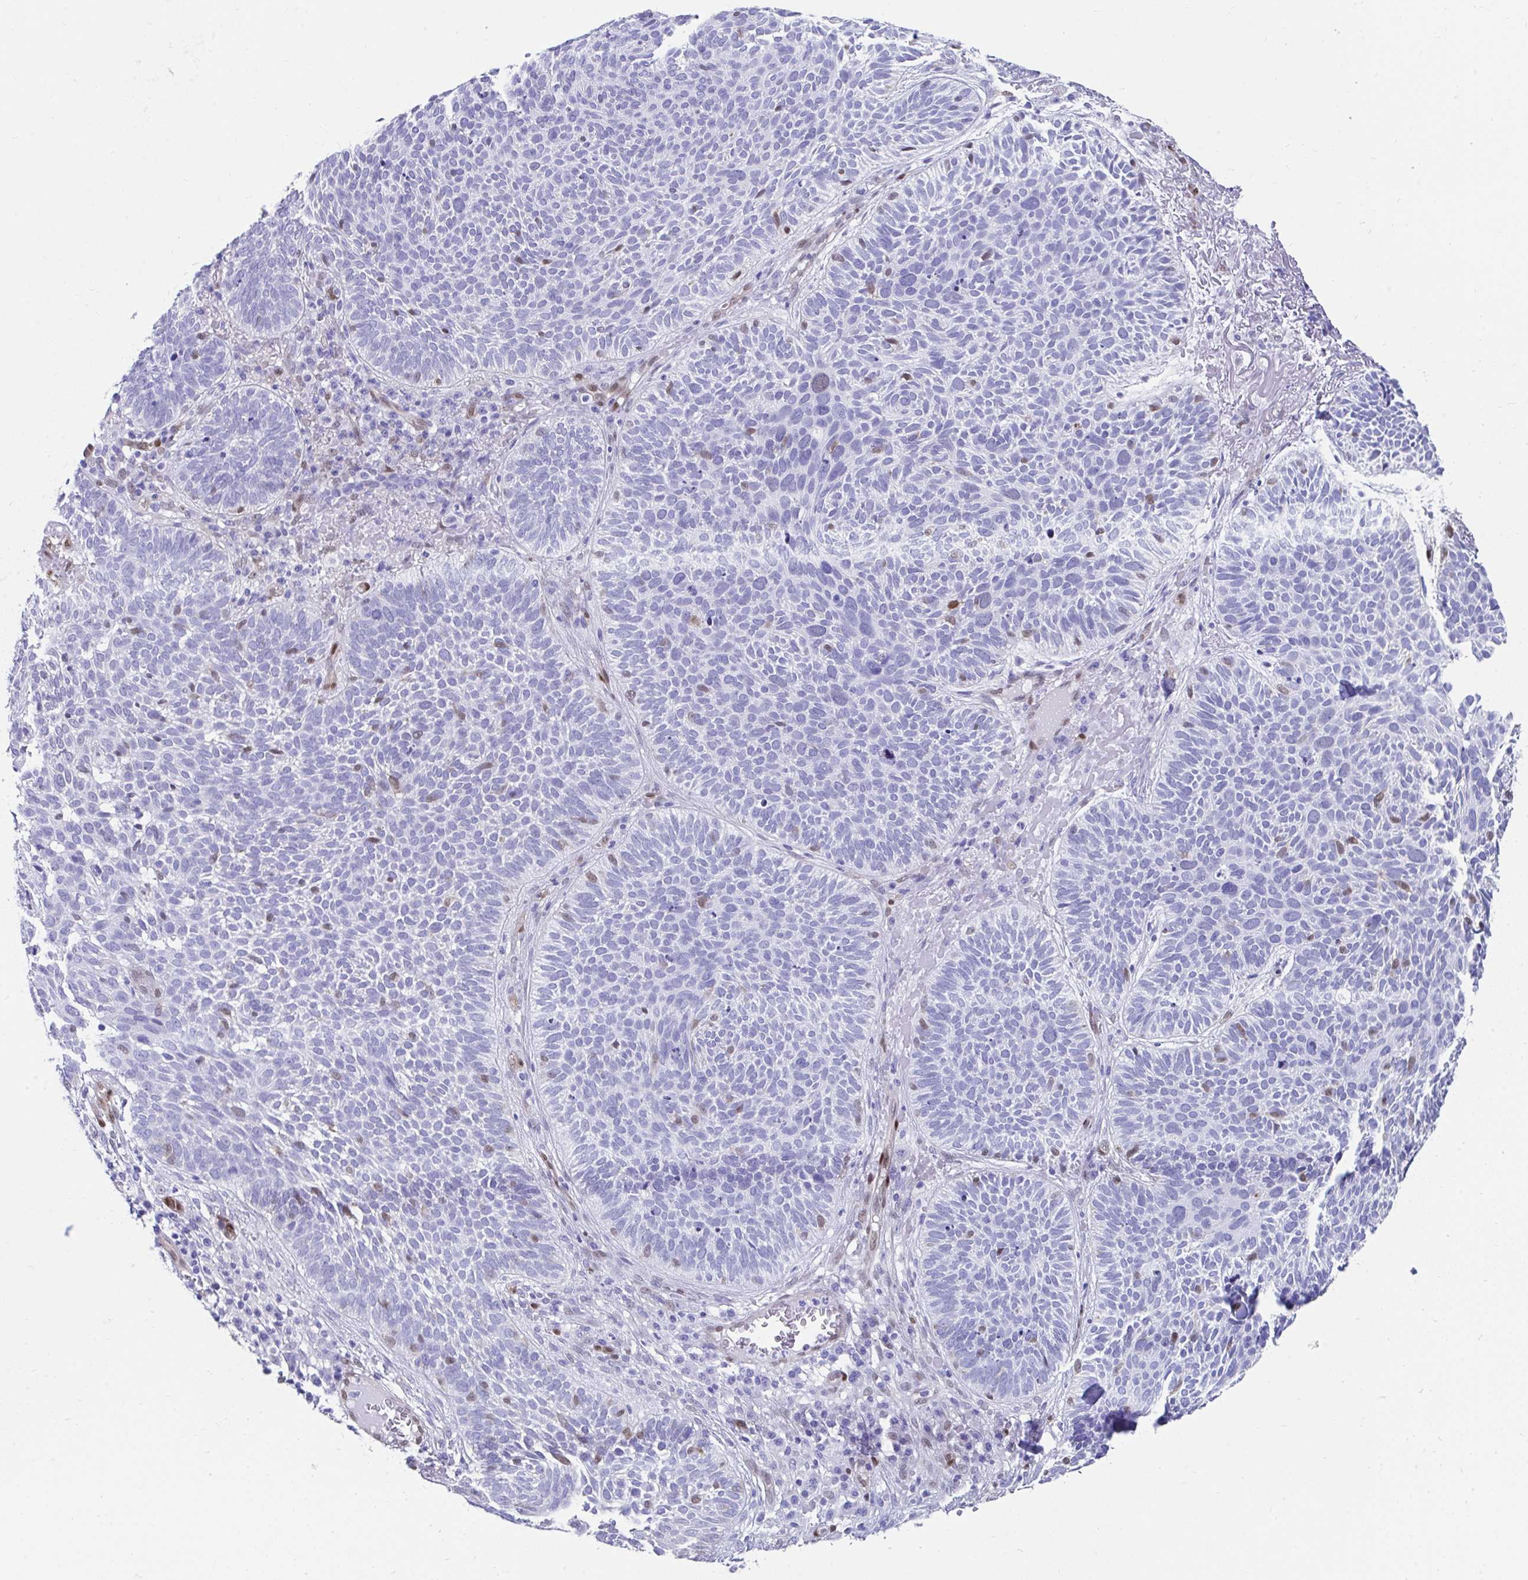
{"staining": {"intensity": "moderate", "quantity": "<25%", "location": "nuclear"}, "tissue": "skin cancer", "cell_type": "Tumor cells", "image_type": "cancer", "snomed": [{"axis": "morphology", "description": "Basal cell carcinoma"}, {"axis": "topography", "description": "Skin"}, {"axis": "topography", "description": "Skin of face"}], "caption": "Tumor cells display moderate nuclear positivity in about <25% of cells in basal cell carcinoma (skin).", "gene": "RBPMS", "patient": {"sex": "female", "age": 82}}